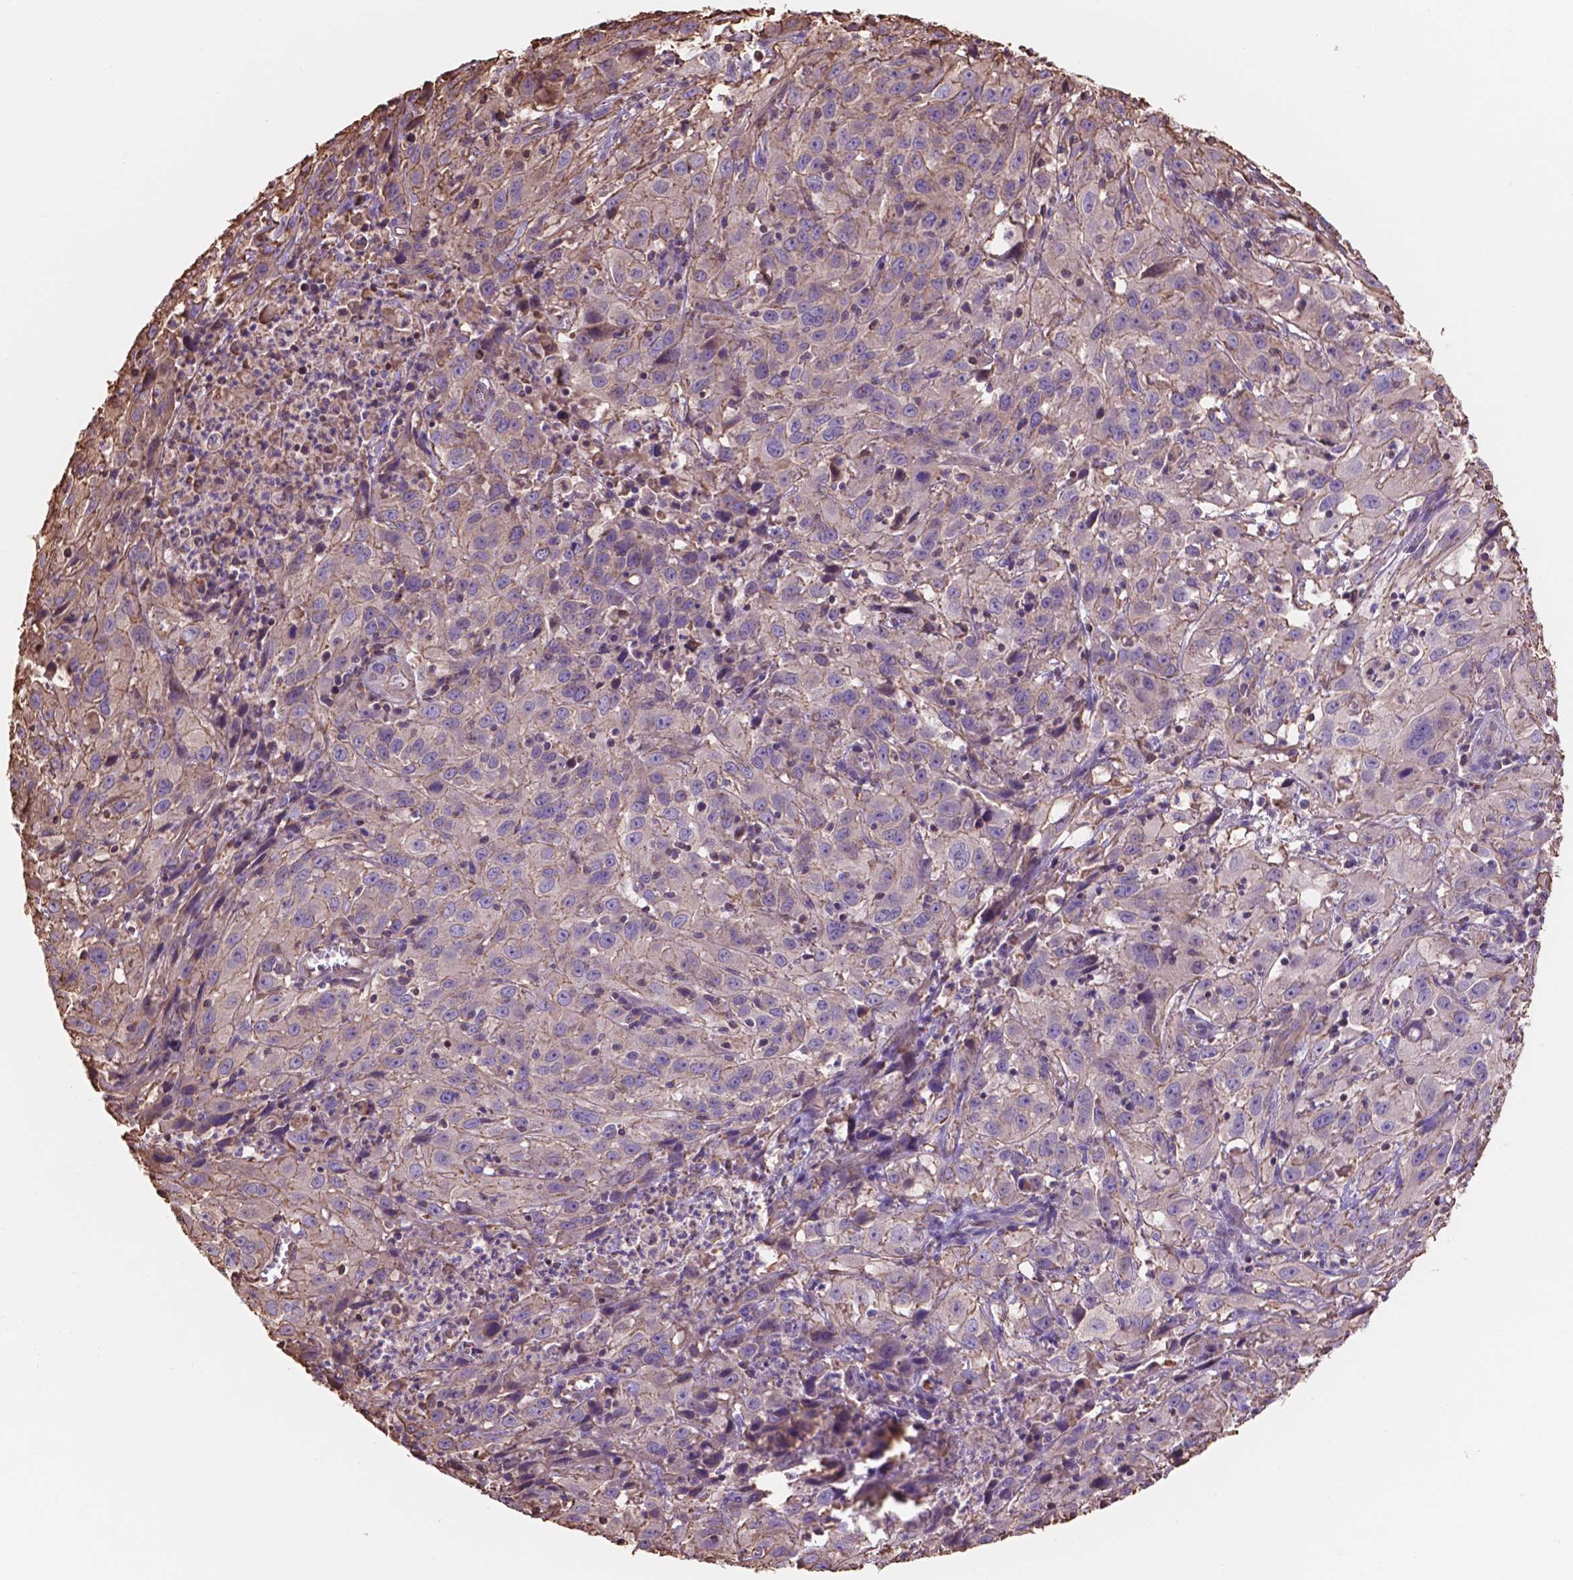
{"staining": {"intensity": "negative", "quantity": "none", "location": "none"}, "tissue": "cervical cancer", "cell_type": "Tumor cells", "image_type": "cancer", "snomed": [{"axis": "morphology", "description": "Squamous cell carcinoma, NOS"}, {"axis": "topography", "description": "Cervix"}], "caption": "High magnification brightfield microscopy of cervical squamous cell carcinoma stained with DAB (3,3'-diaminobenzidine) (brown) and counterstained with hematoxylin (blue): tumor cells show no significant staining.", "gene": "NIPA2", "patient": {"sex": "female", "age": 32}}